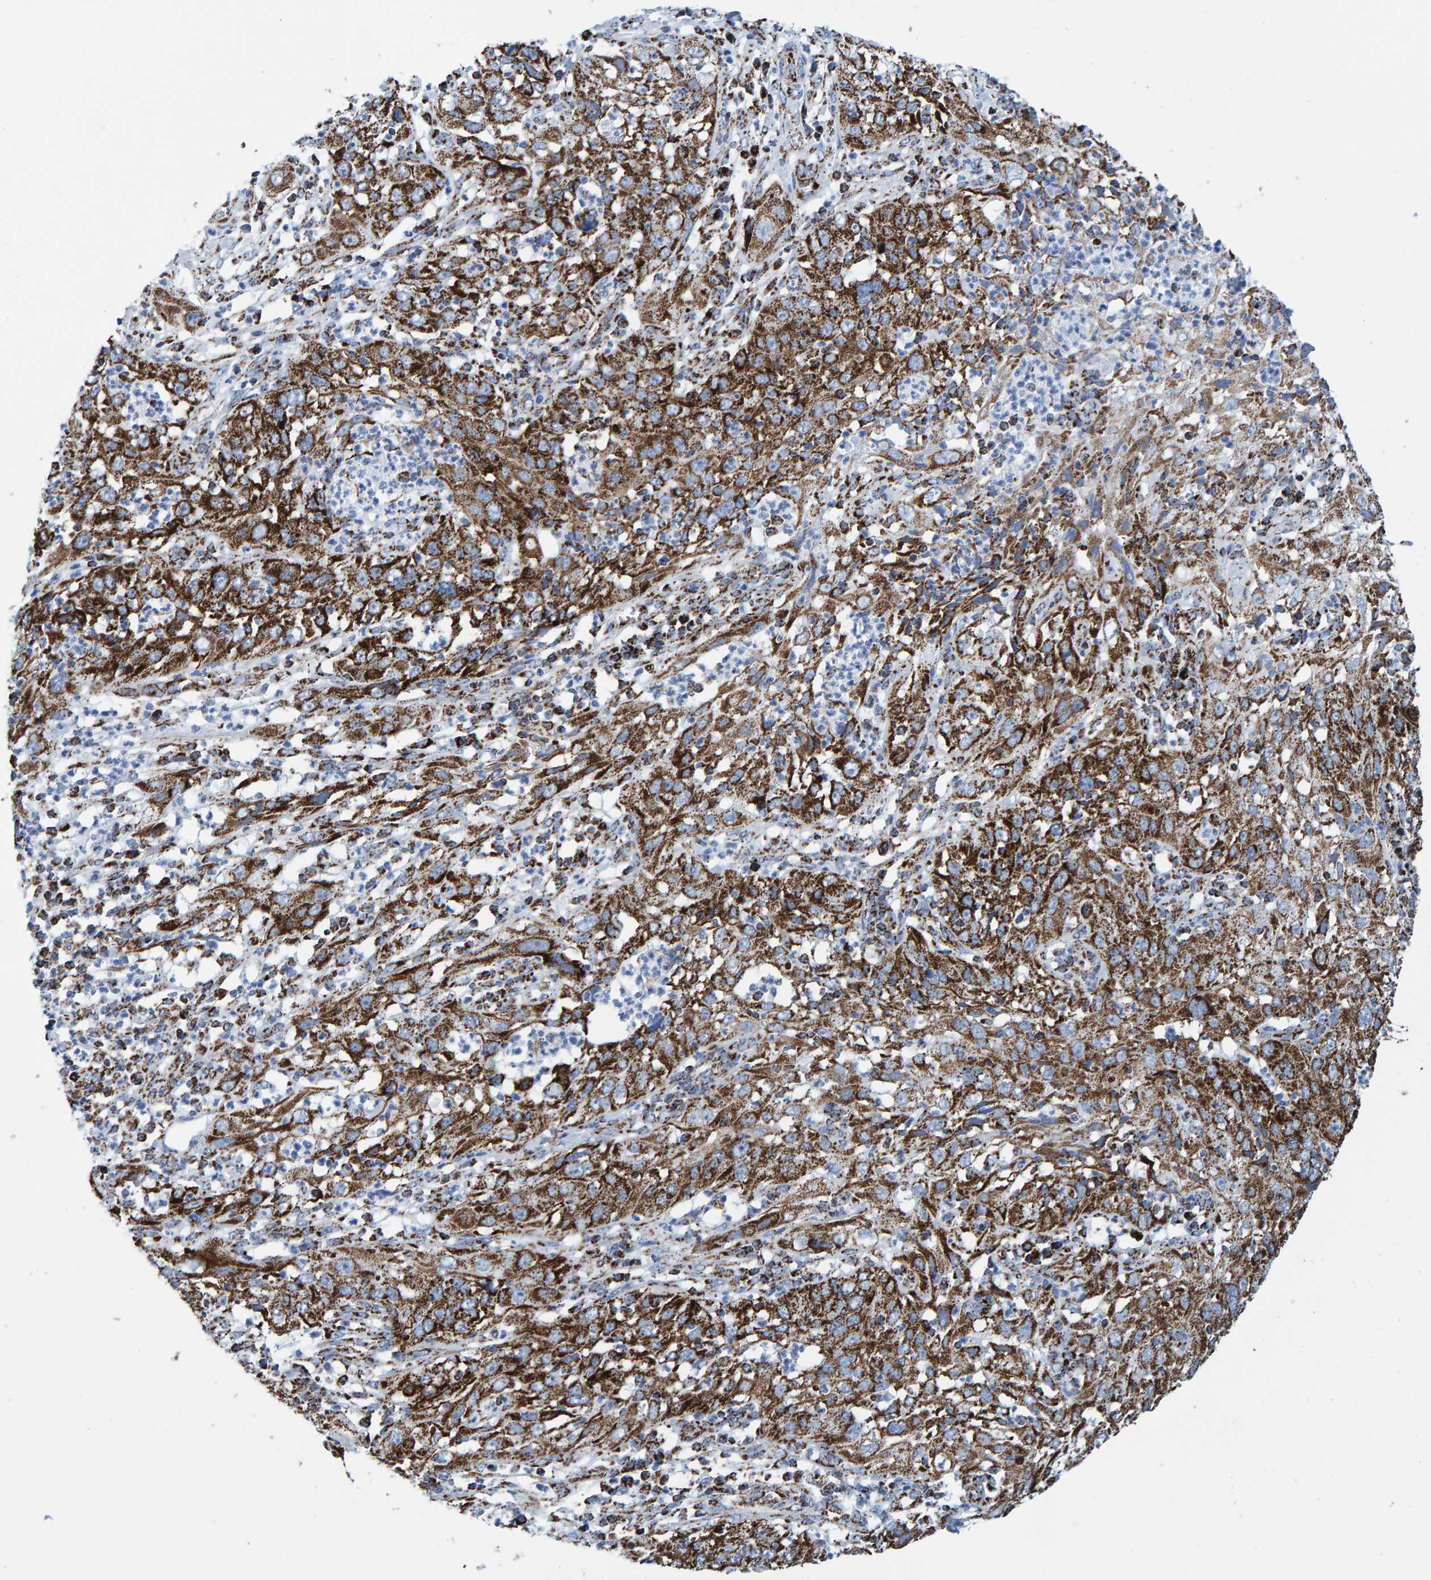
{"staining": {"intensity": "strong", "quantity": ">75%", "location": "cytoplasmic/membranous"}, "tissue": "cervical cancer", "cell_type": "Tumor cells", "image_type": "cancer", "snomed": [{"axis": "morphology", "description": "Squamous cell carcinoma, NOS"}, {"axis": "topography", "description": "Cervix"}], "caption": "This is an image of IHC staining of cervical squamous cell carcinoma, which shows strong expression in the cytoplasmic/membranous of tumor cells.", "gene": "ENSG00000262660", "patient": {"sex": "female", "age": 32}}